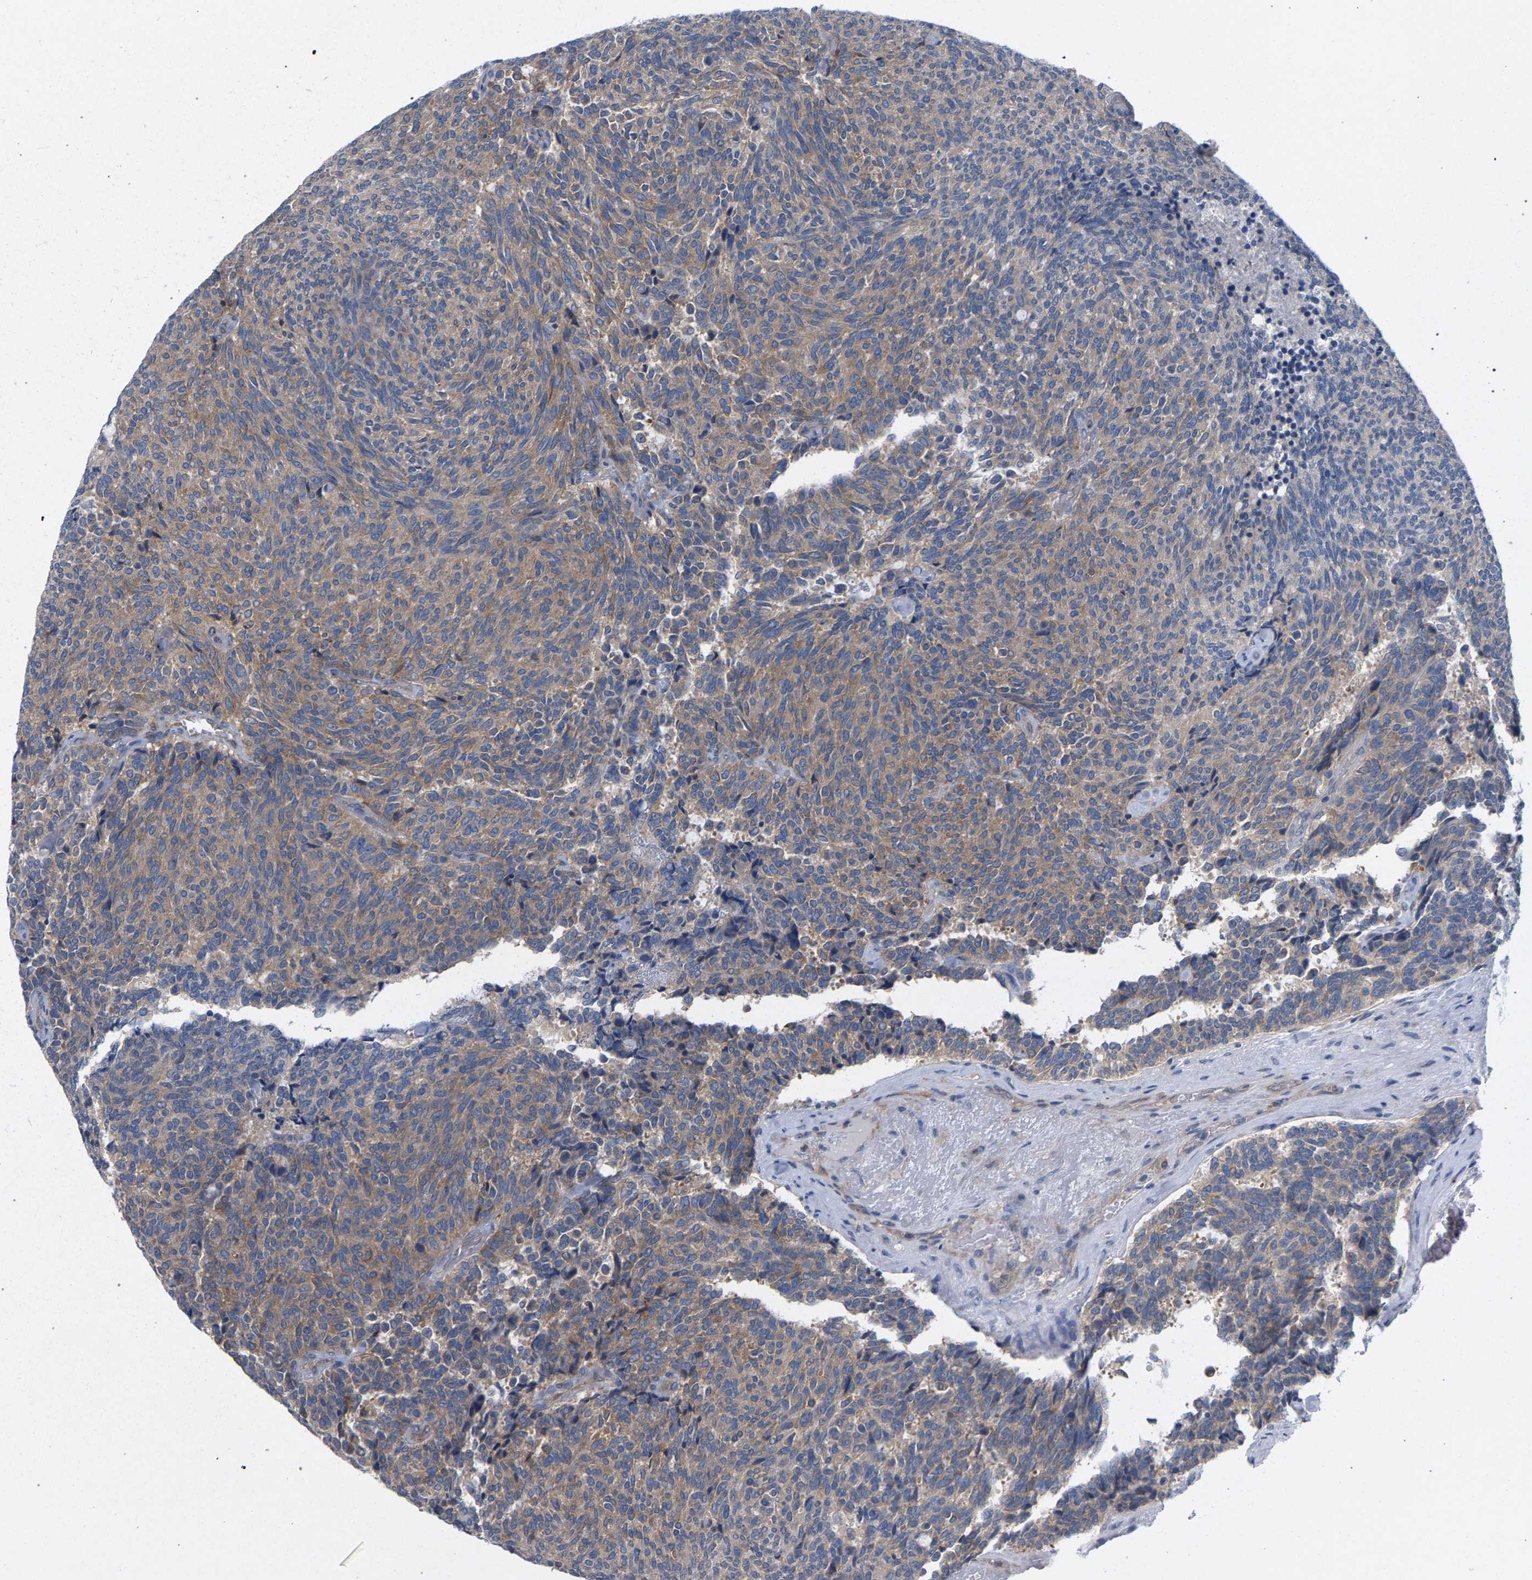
{"staining": {"intensity": "weak", "quantity": ">75%", "location": "cytoplasmic/membranous"}, "tissue": "carcinoid", "cell_type": "Tumor cells", "image_type": "cancer", "snomed": [{"axis": "morphology", "description": "Carcinoid, malignant, NOS"}, {"axis": "topography", "description": "Pancreas"}], "caption": "A brown stain labels weak cytoplasmic/membranous positivity of a protein in malignant carcinoid tumor cells. Using DAB (3,3'-diaminobenzidine) (brown) and hematoxylin (blue) stains, captured at high magnification using brightfield microscopy.", "gene": "MAMDC2", "patient": {"sex": "female", "age": 54}}